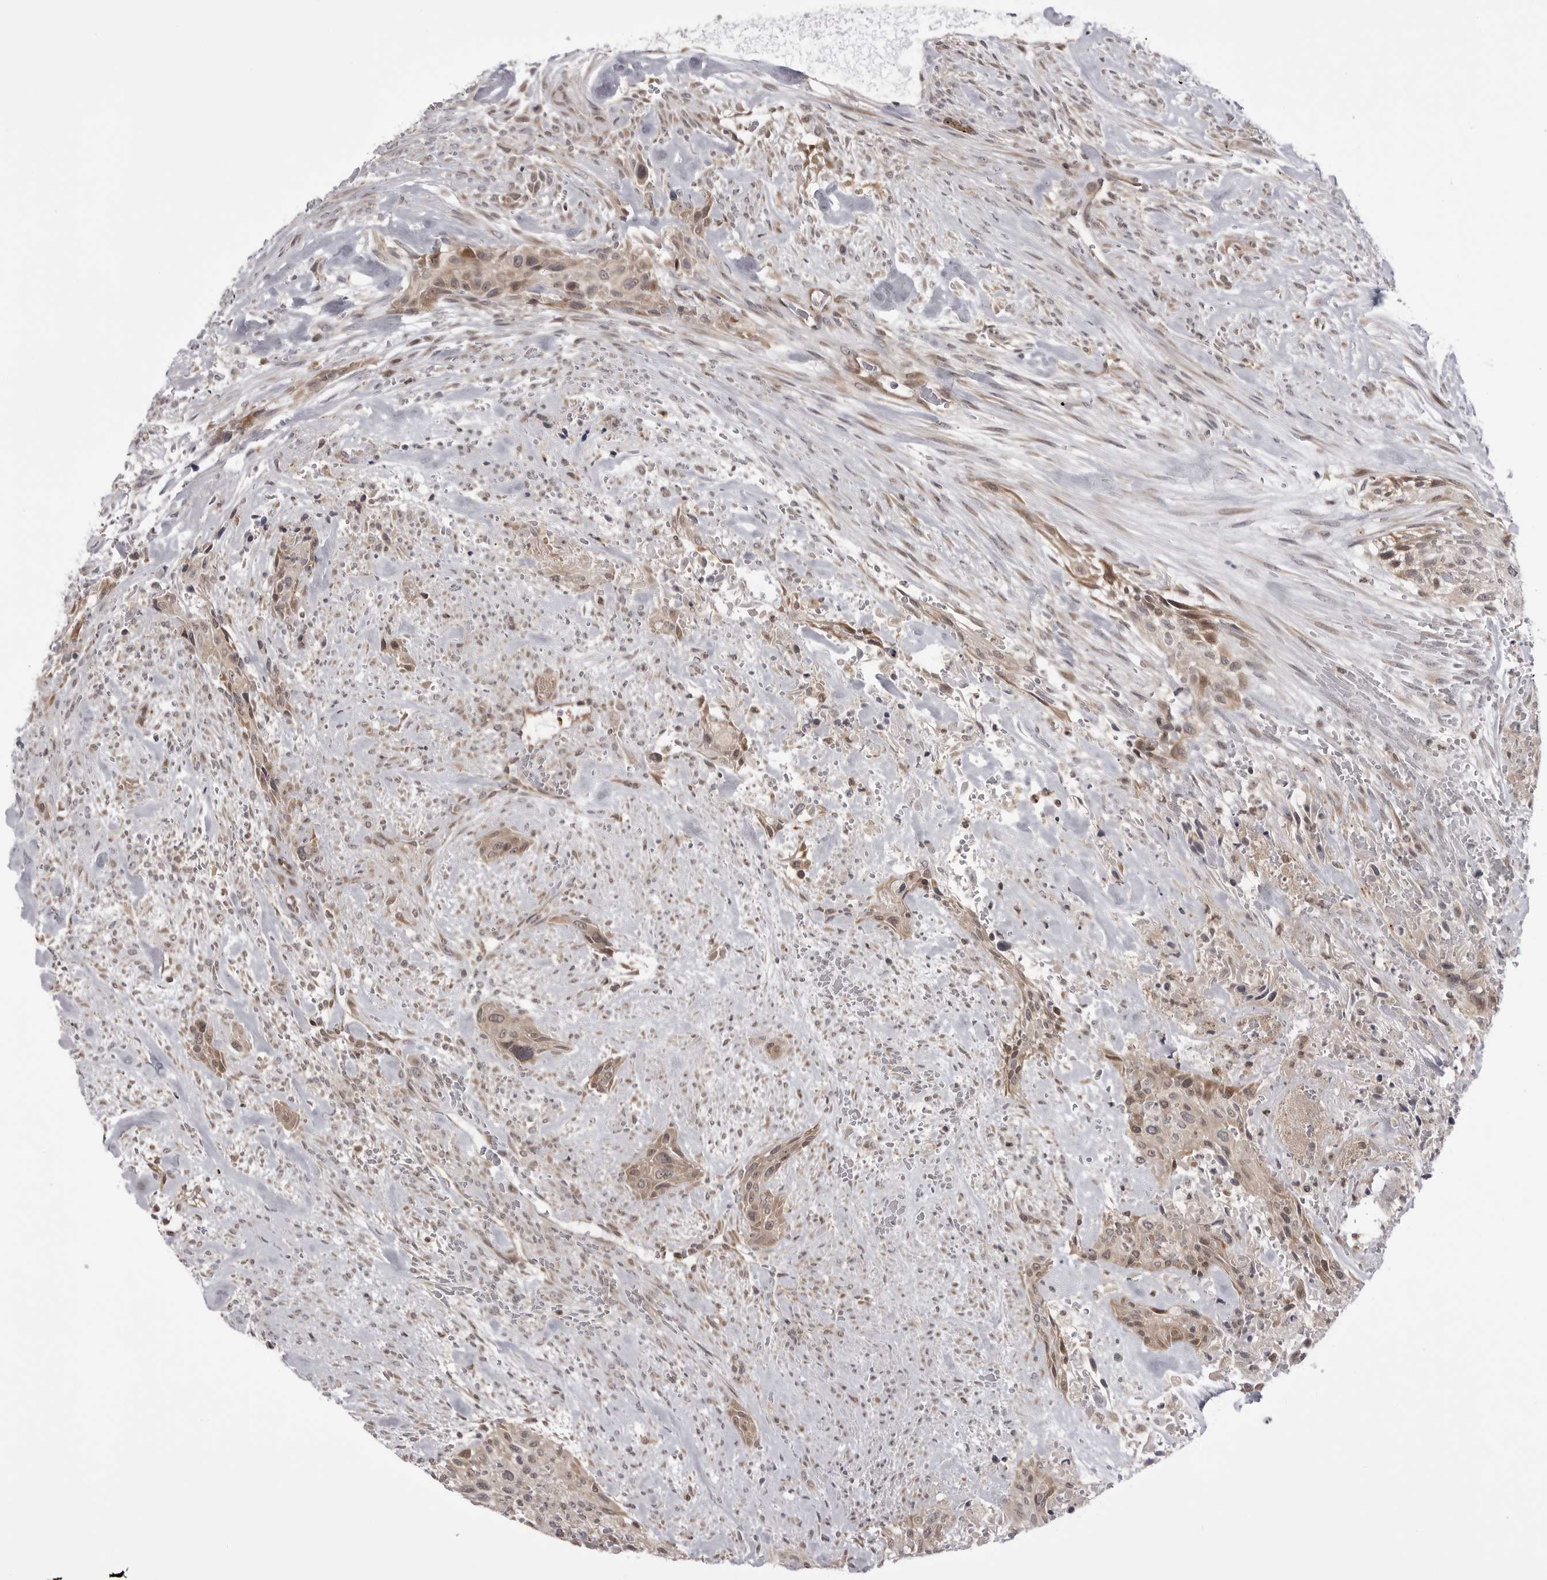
{"staining": {"intensity": "weak", "quantity": ">75%", "location": "cytoplasmic/membranous"}, "tissue": "urothelial cancer", "cell_type": "Tumor cells", "image_type": "cancer", "snomed": [{"axis": "morphology", "description": "Urothelial carcinoma, High grade"}, {"axis": "topography", "description": "Urinary bladder"}], "caption": "A high-resolution photomicrograph shows IHC staining of urothelial carcinoma (high-grade), which shows weak cytoplasmic/membranous expression in approximately >75% of tumor cells.", "gene": "PTK2B", "patient": {"sex": "male", "age": 35}}